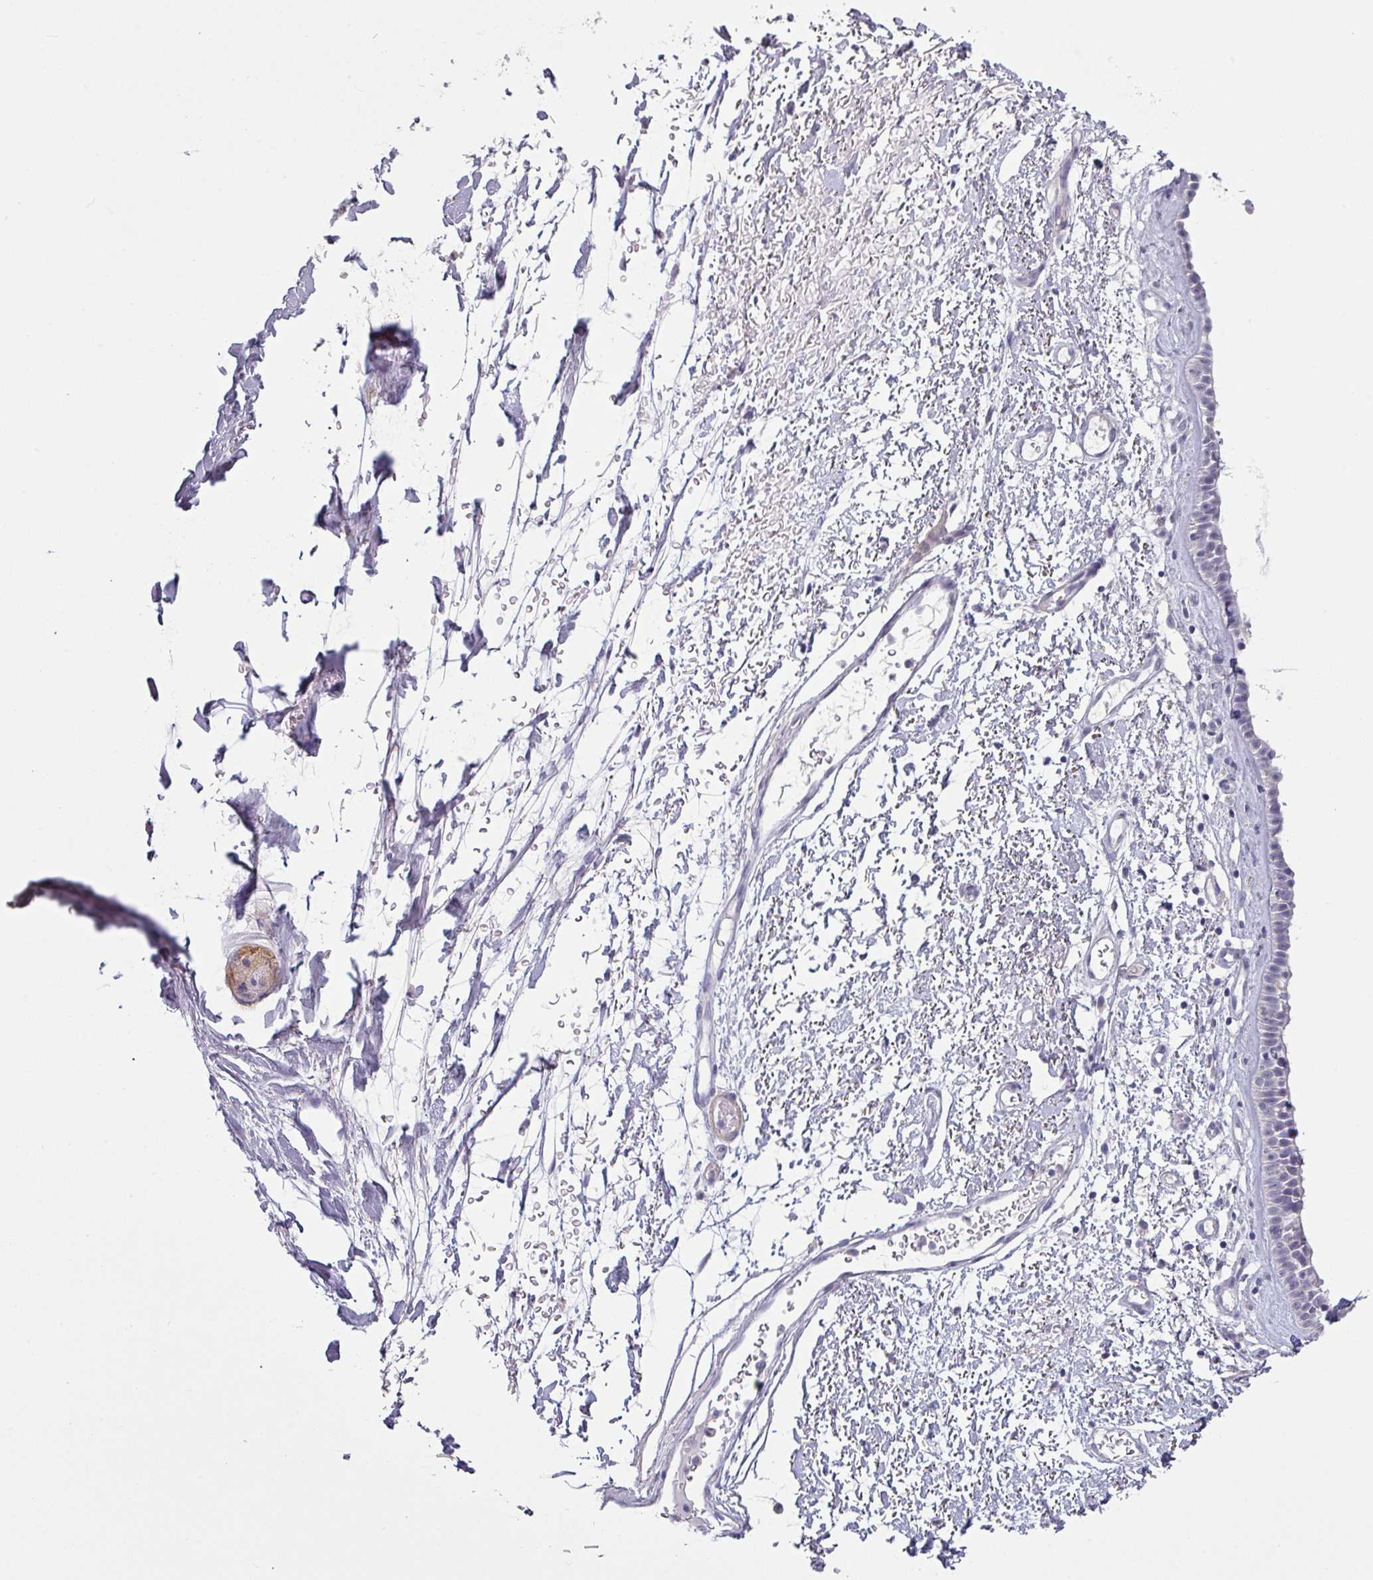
{"staining": {"intensity": "negative", "quantity": "none", "location": "none"}, "tissue": "nasopharynx", "cell_type": "Respiratory epithelial cells", "image_type": "normal", "snomed": [{"axis": "morphology", "description": "Normal tissue, NOS"}, {"axis": "topography", "description": "Cartilage tissue"}, {"axis": "topography", "description": "Nasopharynx"}], "caption": "DAB immunohistochemical staining of benign human nasopharynx displays no significant positivity in respiratory epithelial cells.", "gene": "MAGEC3", "patient": {"sex": "male", "age": 56}}